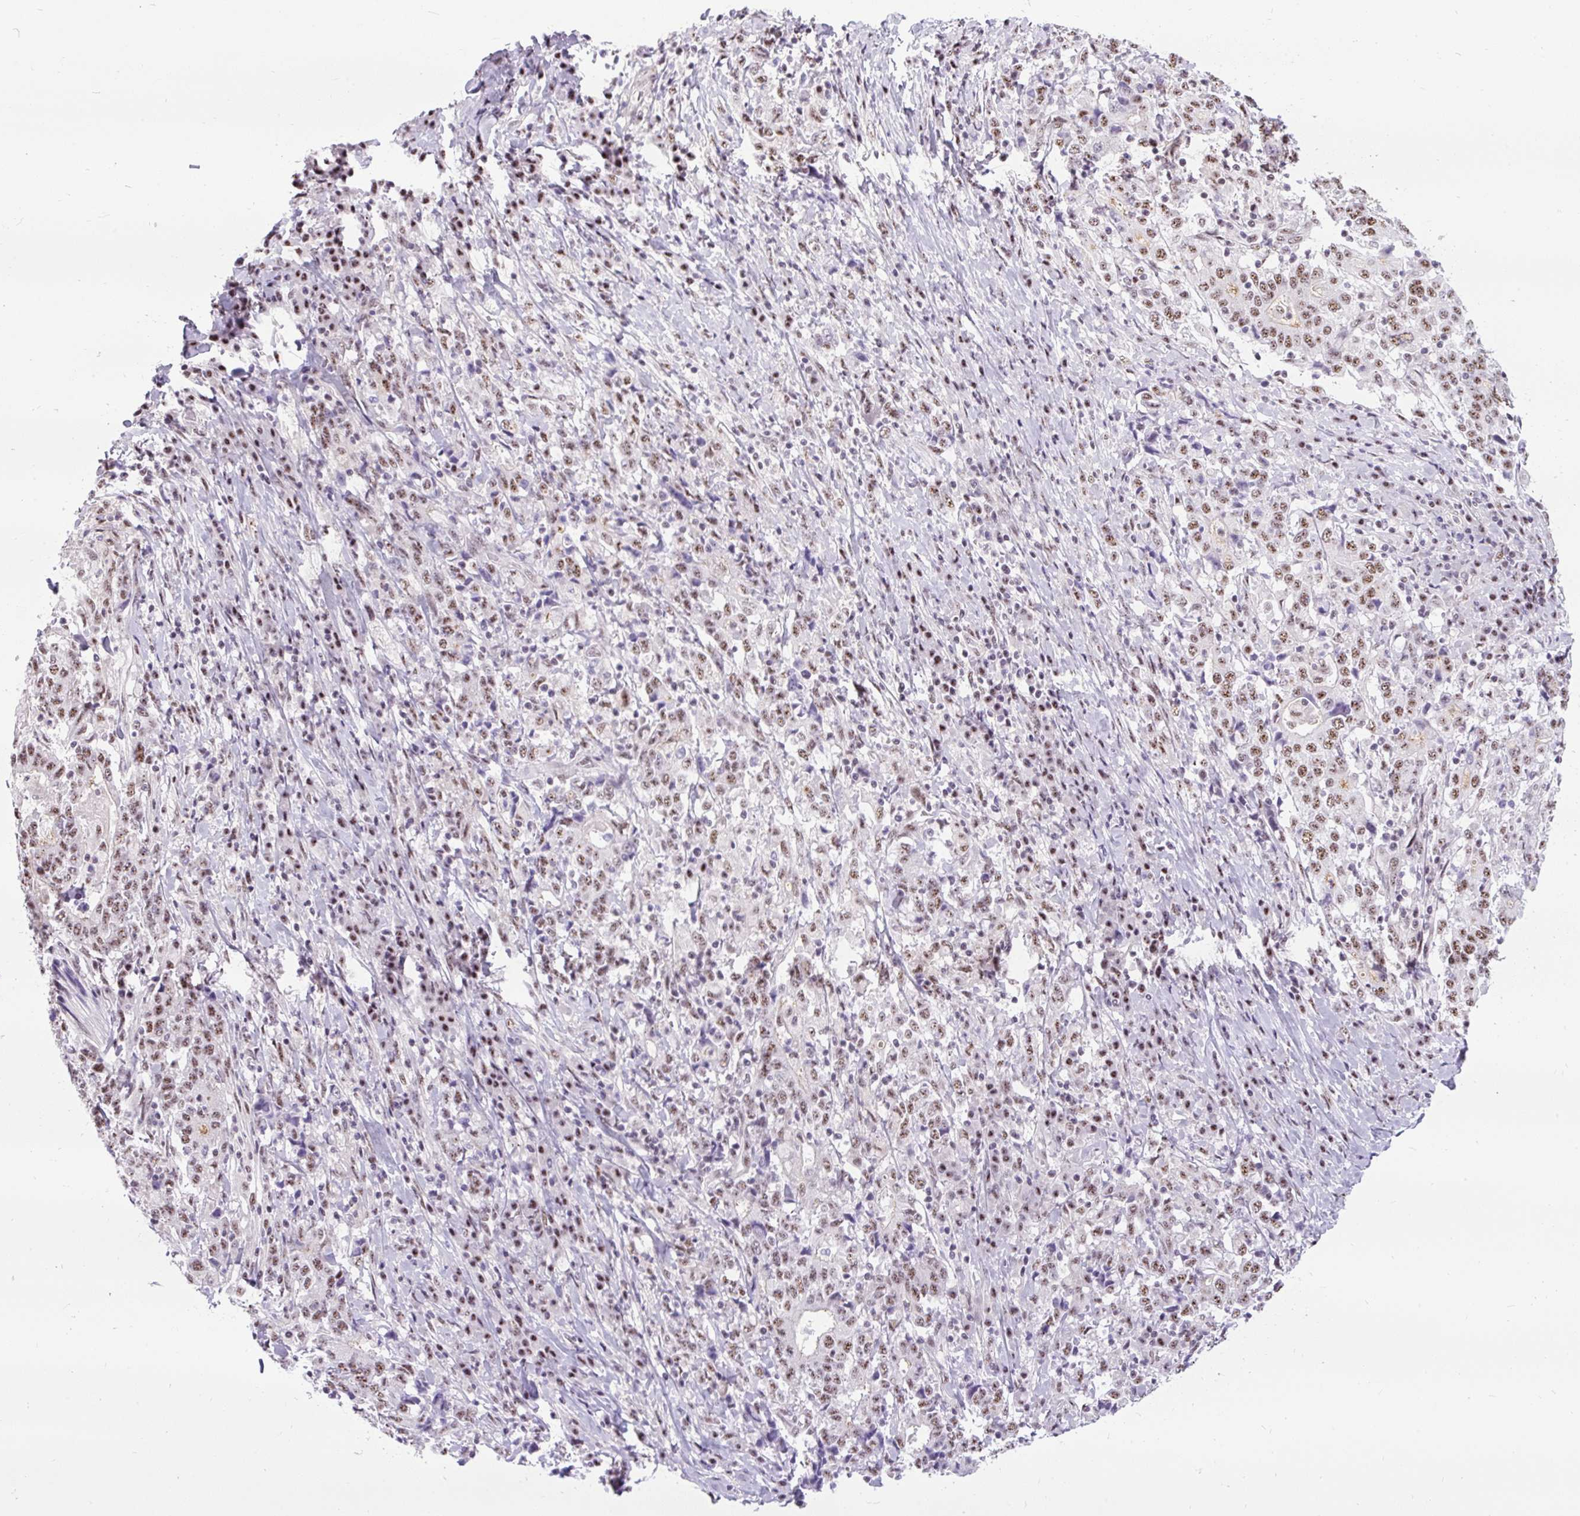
{"staining": {"intensity": "moderate", "quantity": ">75%", "location": "nuclear"}, "tissue": "stomach cancer", "cell_type": "Tumor cells", "image_type": "cancer", "snomed": [{"axis": "morphology", "description": "Normal tissue, NOS"}, {"axis": "morphology", "description": "Adenocarcinoma, NOS"}, {"axis": "topography", "description": "Stomach, upper"}, {"axis": "topography", "description": "Stomach"}], "caption": "Adenocarcinoma (stomach) tissue exhibits moderate nuclear staining in about >75% of tumor cells", "gene": "SMC5", "patient": {"sex": "male", "age": 59}}